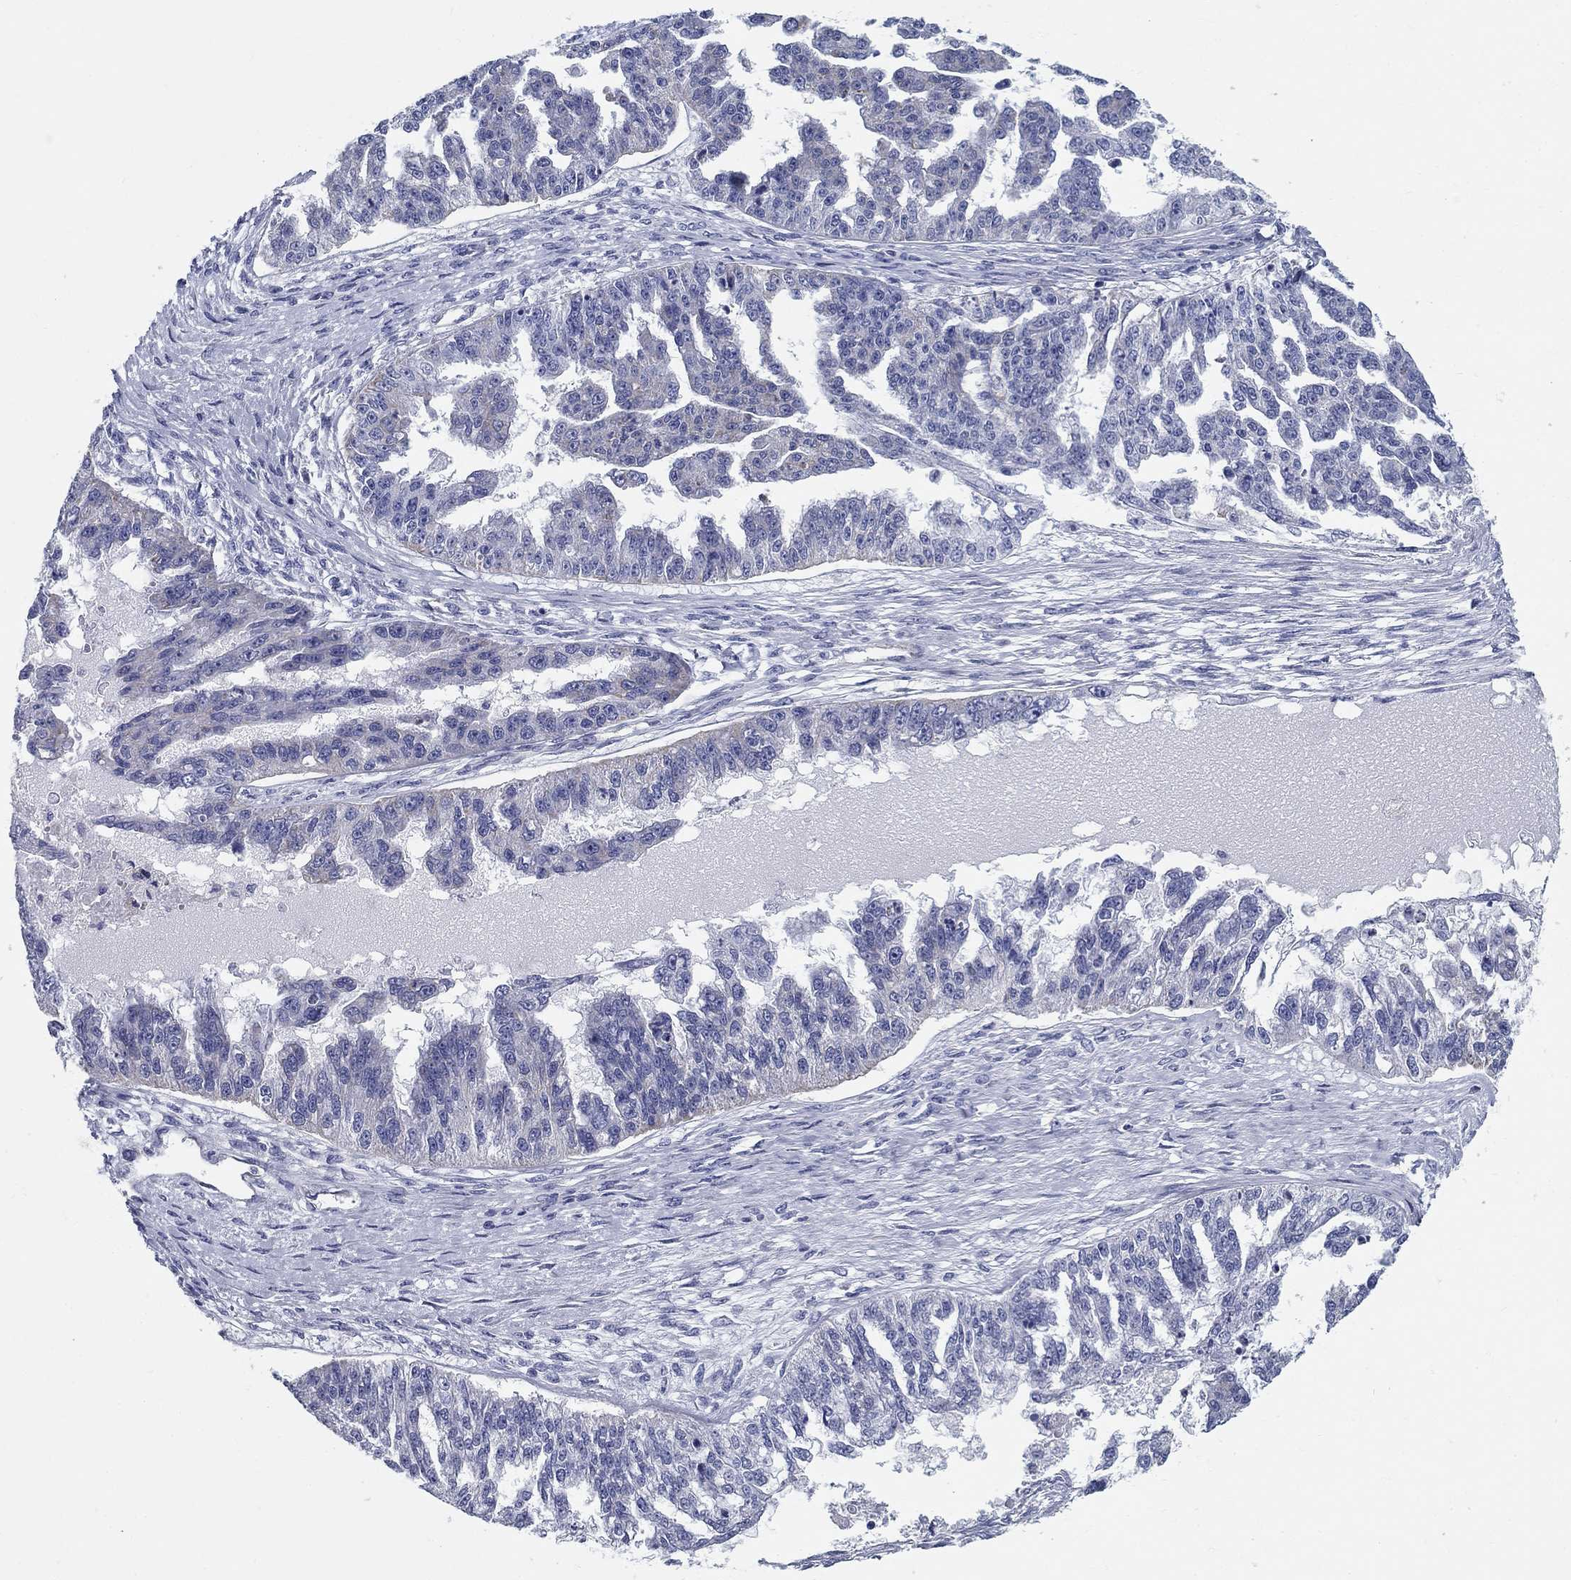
{"staining": {"intensity": "negative", "quantity": "none", "location": "none"}, "tissue": "ovarian cancer", "cell_type": "Tumor cells", "image_type": "cancer", "snomed": [{"axis": "morphology", "description": "Cystadenocarcinoma, serous, NOS"}, {"axis": "topography", "description": "Ovary"}], "caption": "Immunohistochemistry (IHC) of serous cystadenocarcinoma (ovarian) reveals no expression in tumor cells.", "gene": "UPB1", "patient": {"sex": "female", "age": 58}}